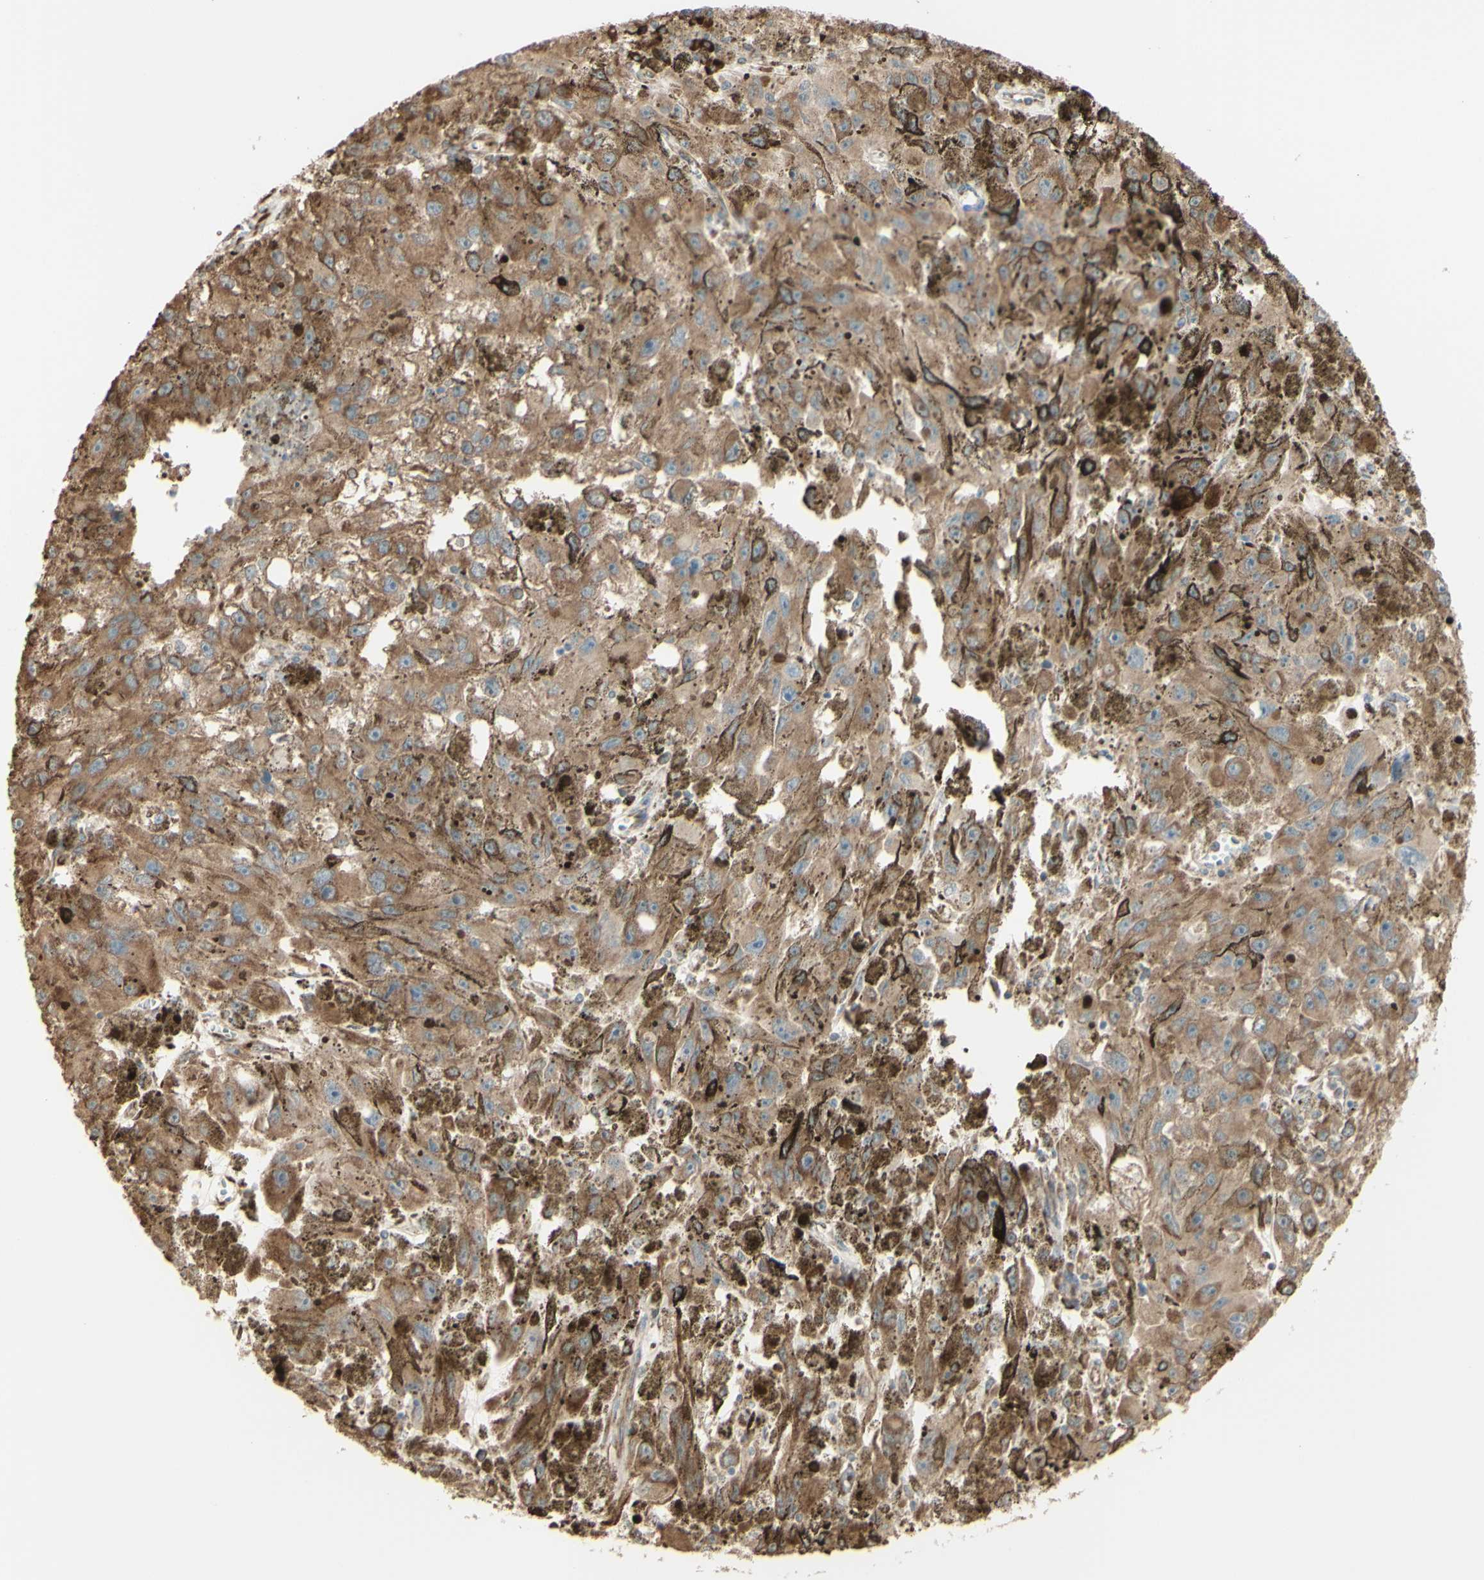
{"staining": {"intensity": "moderate", "quantity": ">75%", "location": "cytoplasmic/membranous"}, "tissue": "melanoma", "cell_type": "Tumor cells", "image_type": "cancer", "snomed": [{"axis": "morphology", "description": "Malignant melanoma, NOS"}, {"axis": "topography", "description": "Skin"}], "caption": "Immunohistochemistry image of neoplastic tissue: melanoma stained using immunohistochemistry (IHC) shows medium levels of moderate protein expression localized specifically in the cytoplasmic/membranous of tumor cells, appearing as a cytoplasmic/membranous brown color.", "gene": "EEF1B2", "patient": {"sex": "female", "age": 104}}